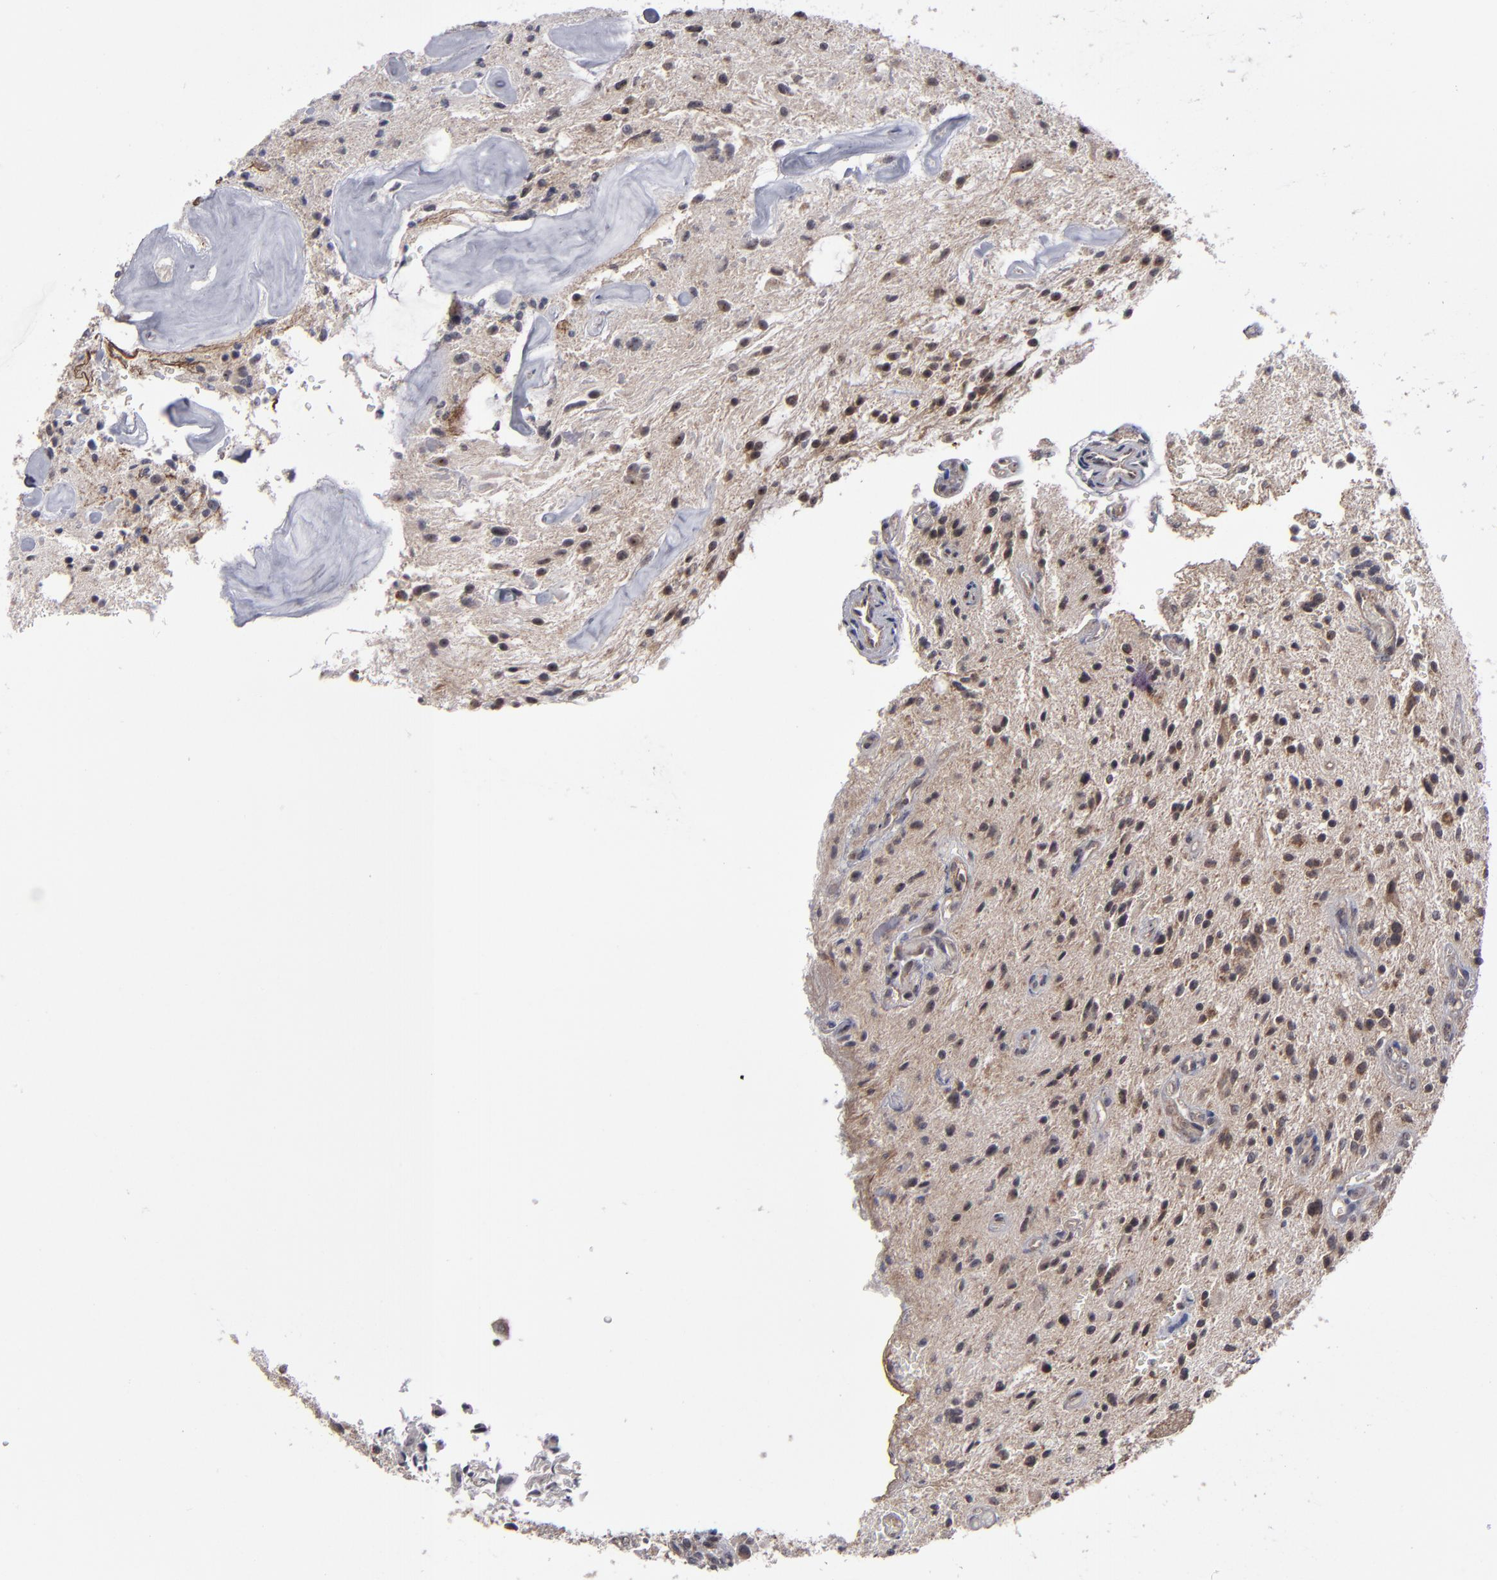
{"staining": {"intensity": "weak", "quantity": "25%-75%", "location": "cytoplasmic/membranous"}, "tissue": "glioma", "cell_type": "Tumor cells", "image_type": "cancer", "snomed": [{"axis": "morphology", "description": "Glioma, malignant, NOS"}, {"axis": "topography", "description": "Cerebellum"}], "caption": "Weak cytoplasmic/membranous staining is identified in approximately 25%-75% of tumor cells in malignant glioma.", "gene": "GLCCI1", "patient": {"sex": "female", "age": 10}}